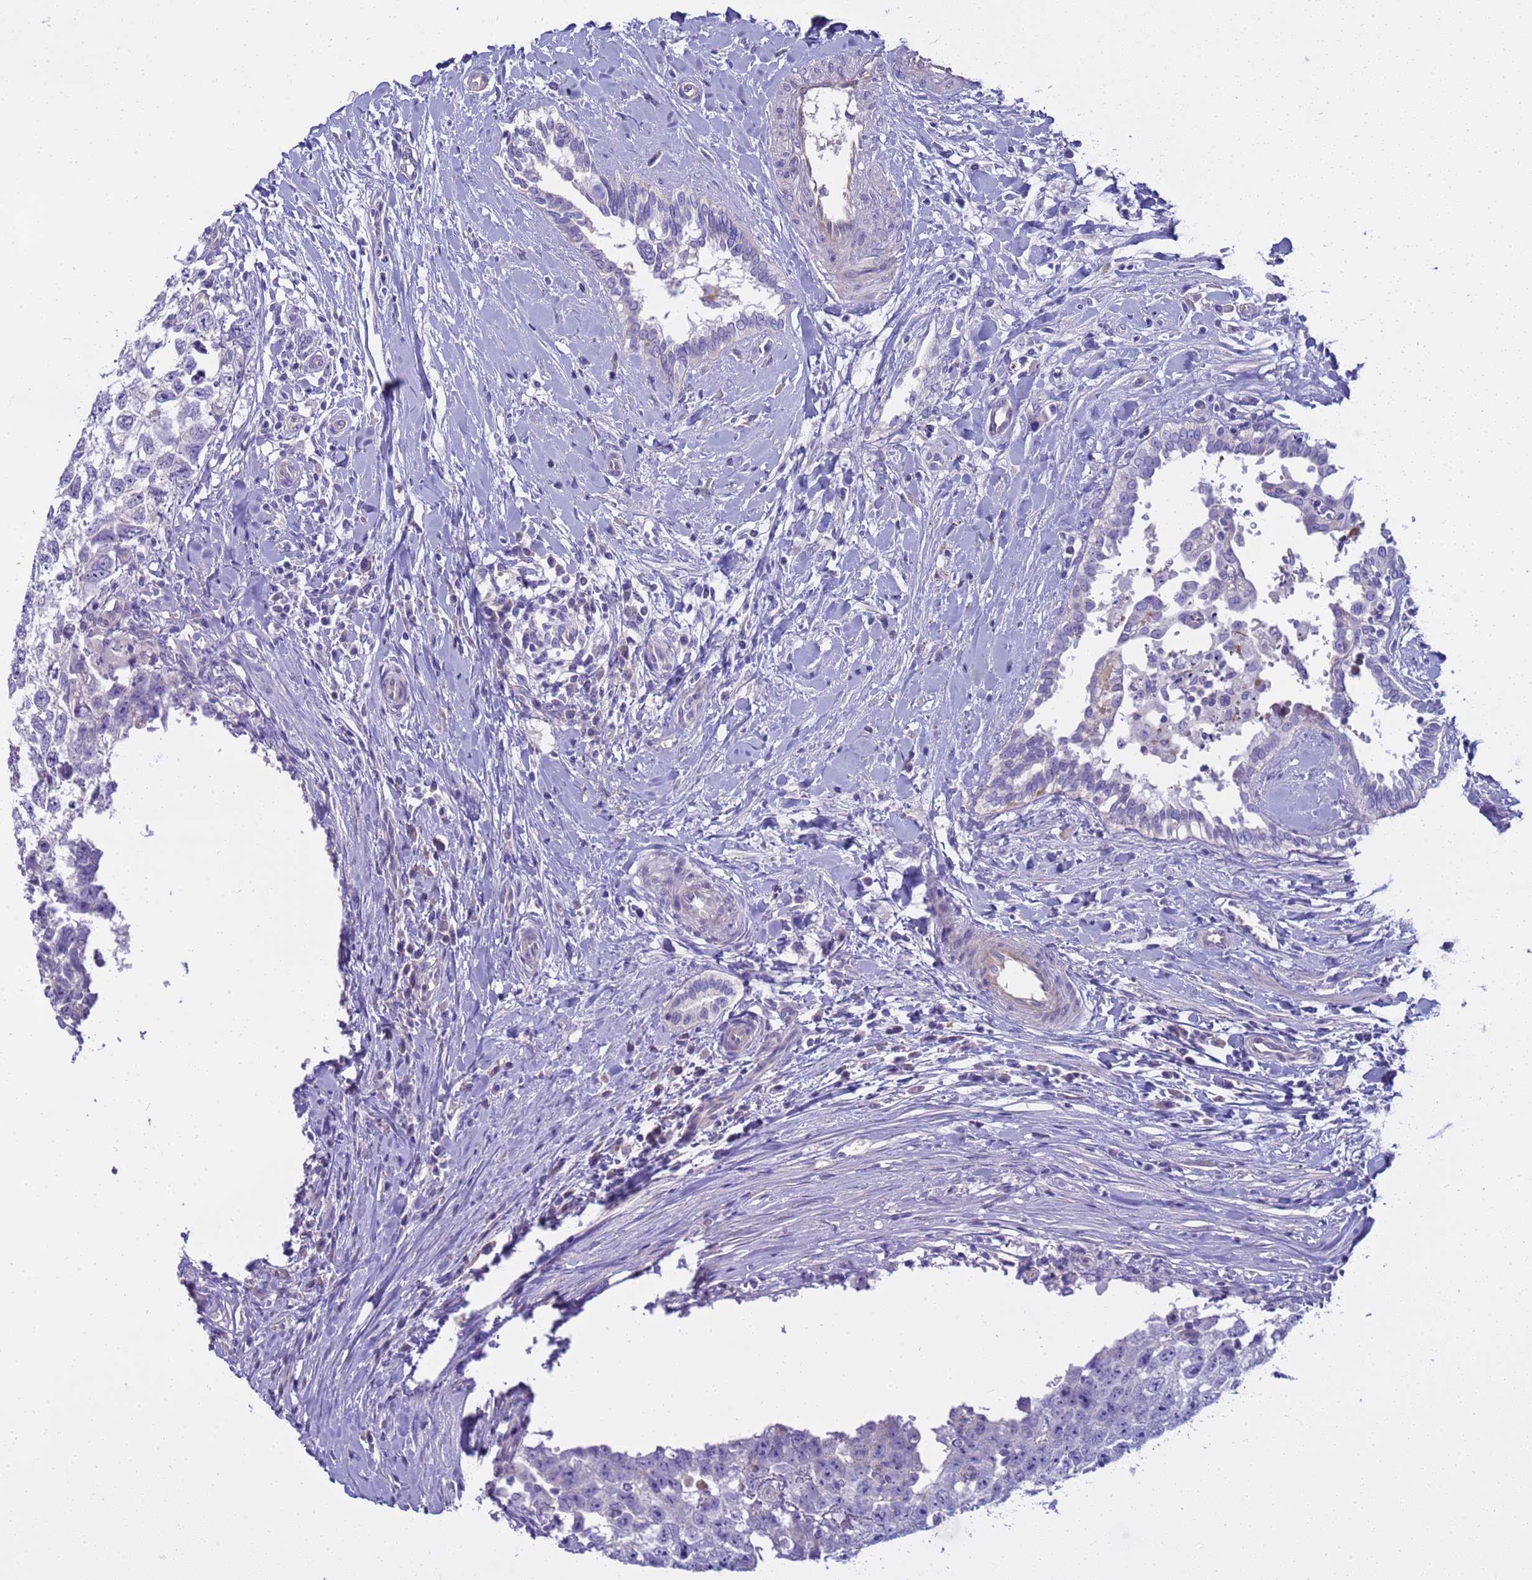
{"staining": {"intensity": "negative", "quantity": "none", "location": "none"}, "tissue": "testis cancer", "cell_type": "Tumor cells", "image_type": "cancer", "snomed": [{"axis": "morphology", "description": "Seminoma, NOS"}, {"axis": "morphology", "description": "Carcinoma, Embryonal, NOS"}, {"axis": "topography", "description": "Testis"}], "caption": "Immunohistochemistry micrograph of neoplastic tissue: human testis cancer stained with DAB (3,3'-diaminobenzidine) reveals no significant protein positivity in tumor cells. The staining was performed using DAB (3,3'-diaminobenzidine) to visualize the protein expression in brown, while the nuclei were stained in blue with hematoxylin (Magnification: 20x).", "gene": "RIPPLY2", "patient": {"sex": "male", "age": 29}}